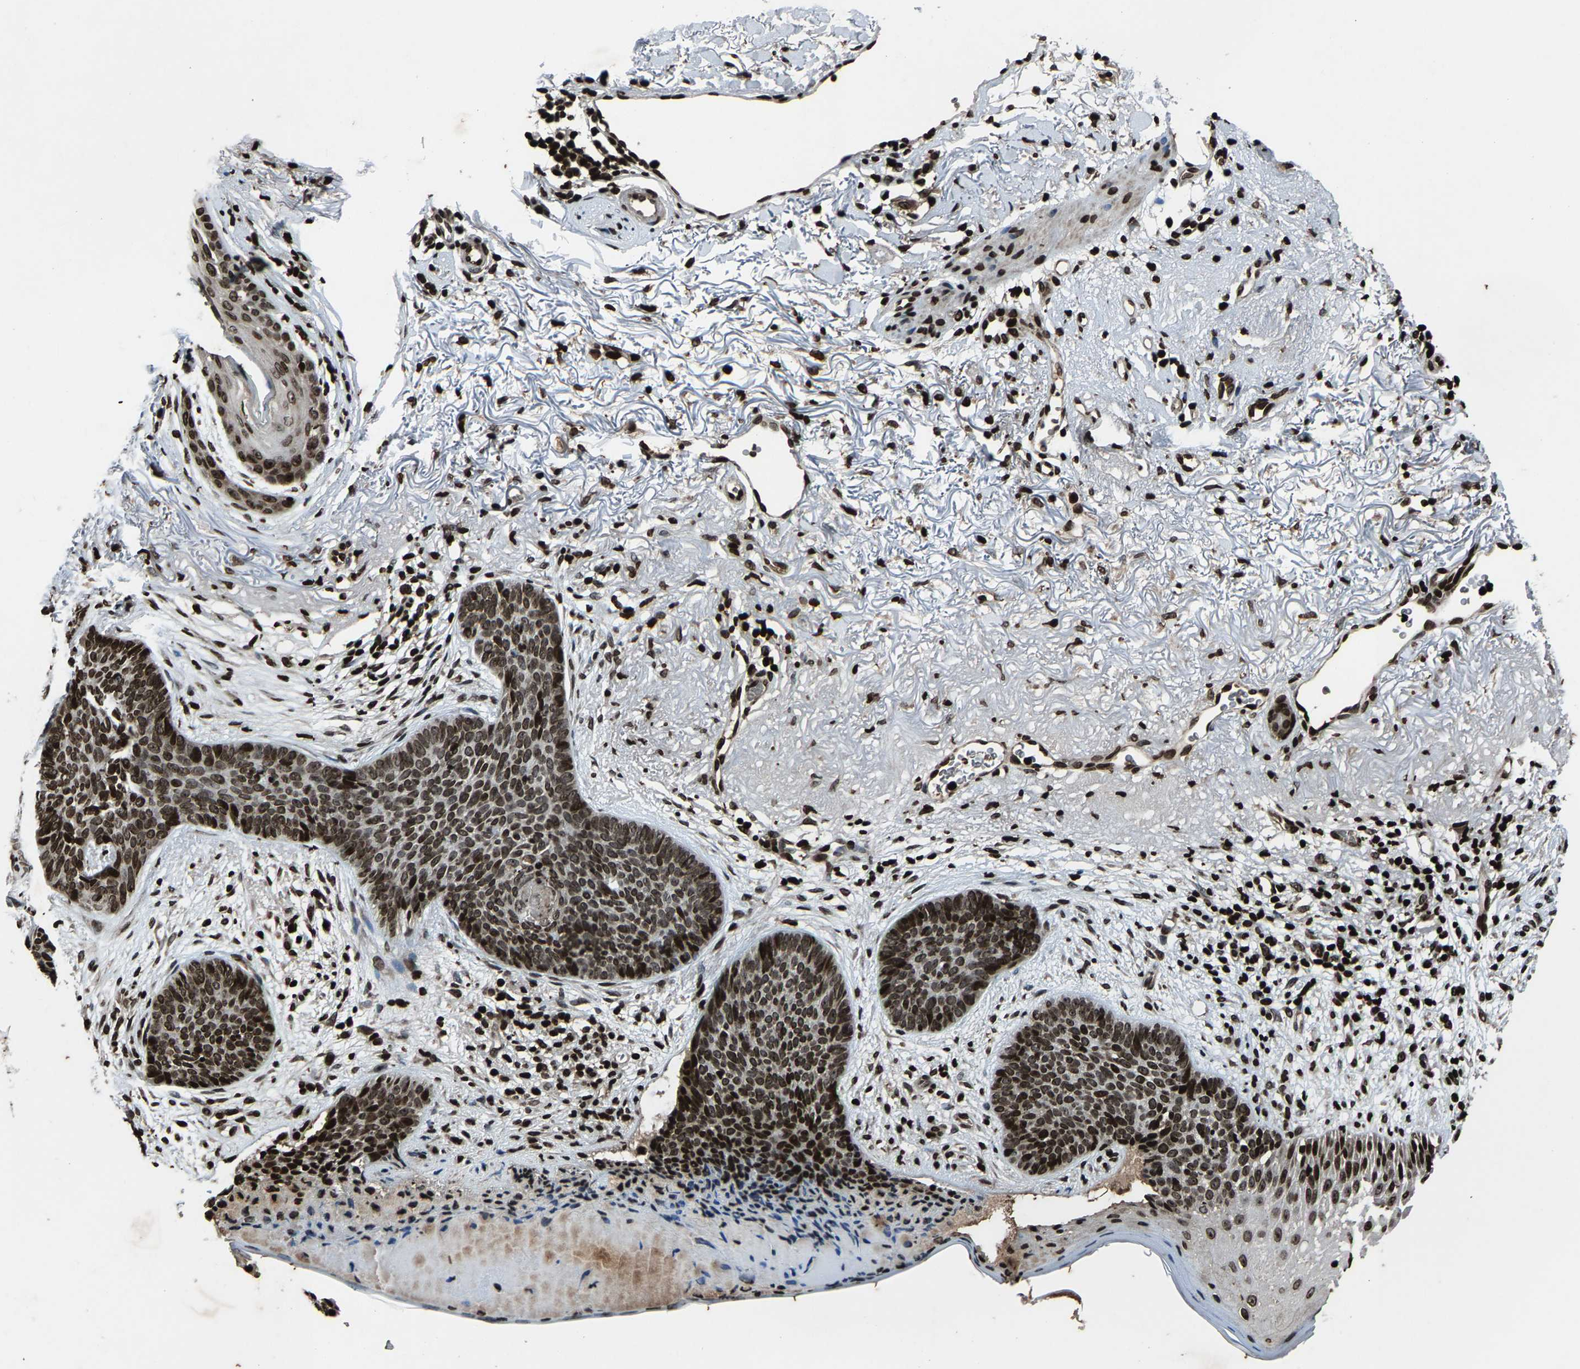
{"staining": {"intensity": "moderate", "quantity": ">75%", "location": "nuclear"}, "tissue": "skin cancer", "cell_type": "Tumor cells", "image_type": "cancer", "snomed": [{"axis": "morphology", "description": "Normal tissue, NOS"}, {"axis": "morphology", "description": "Basal cell carcinoma"}, {"axis": "topography", "description": "Skin"}], "caption": "Human skin basal cell carcinoma stained for a protein (brown) shows moderate nuclear positive staining in about >75% of tumor cells.", "gene": "H4C1", "patient": {"sex": "female", "age": 70}}